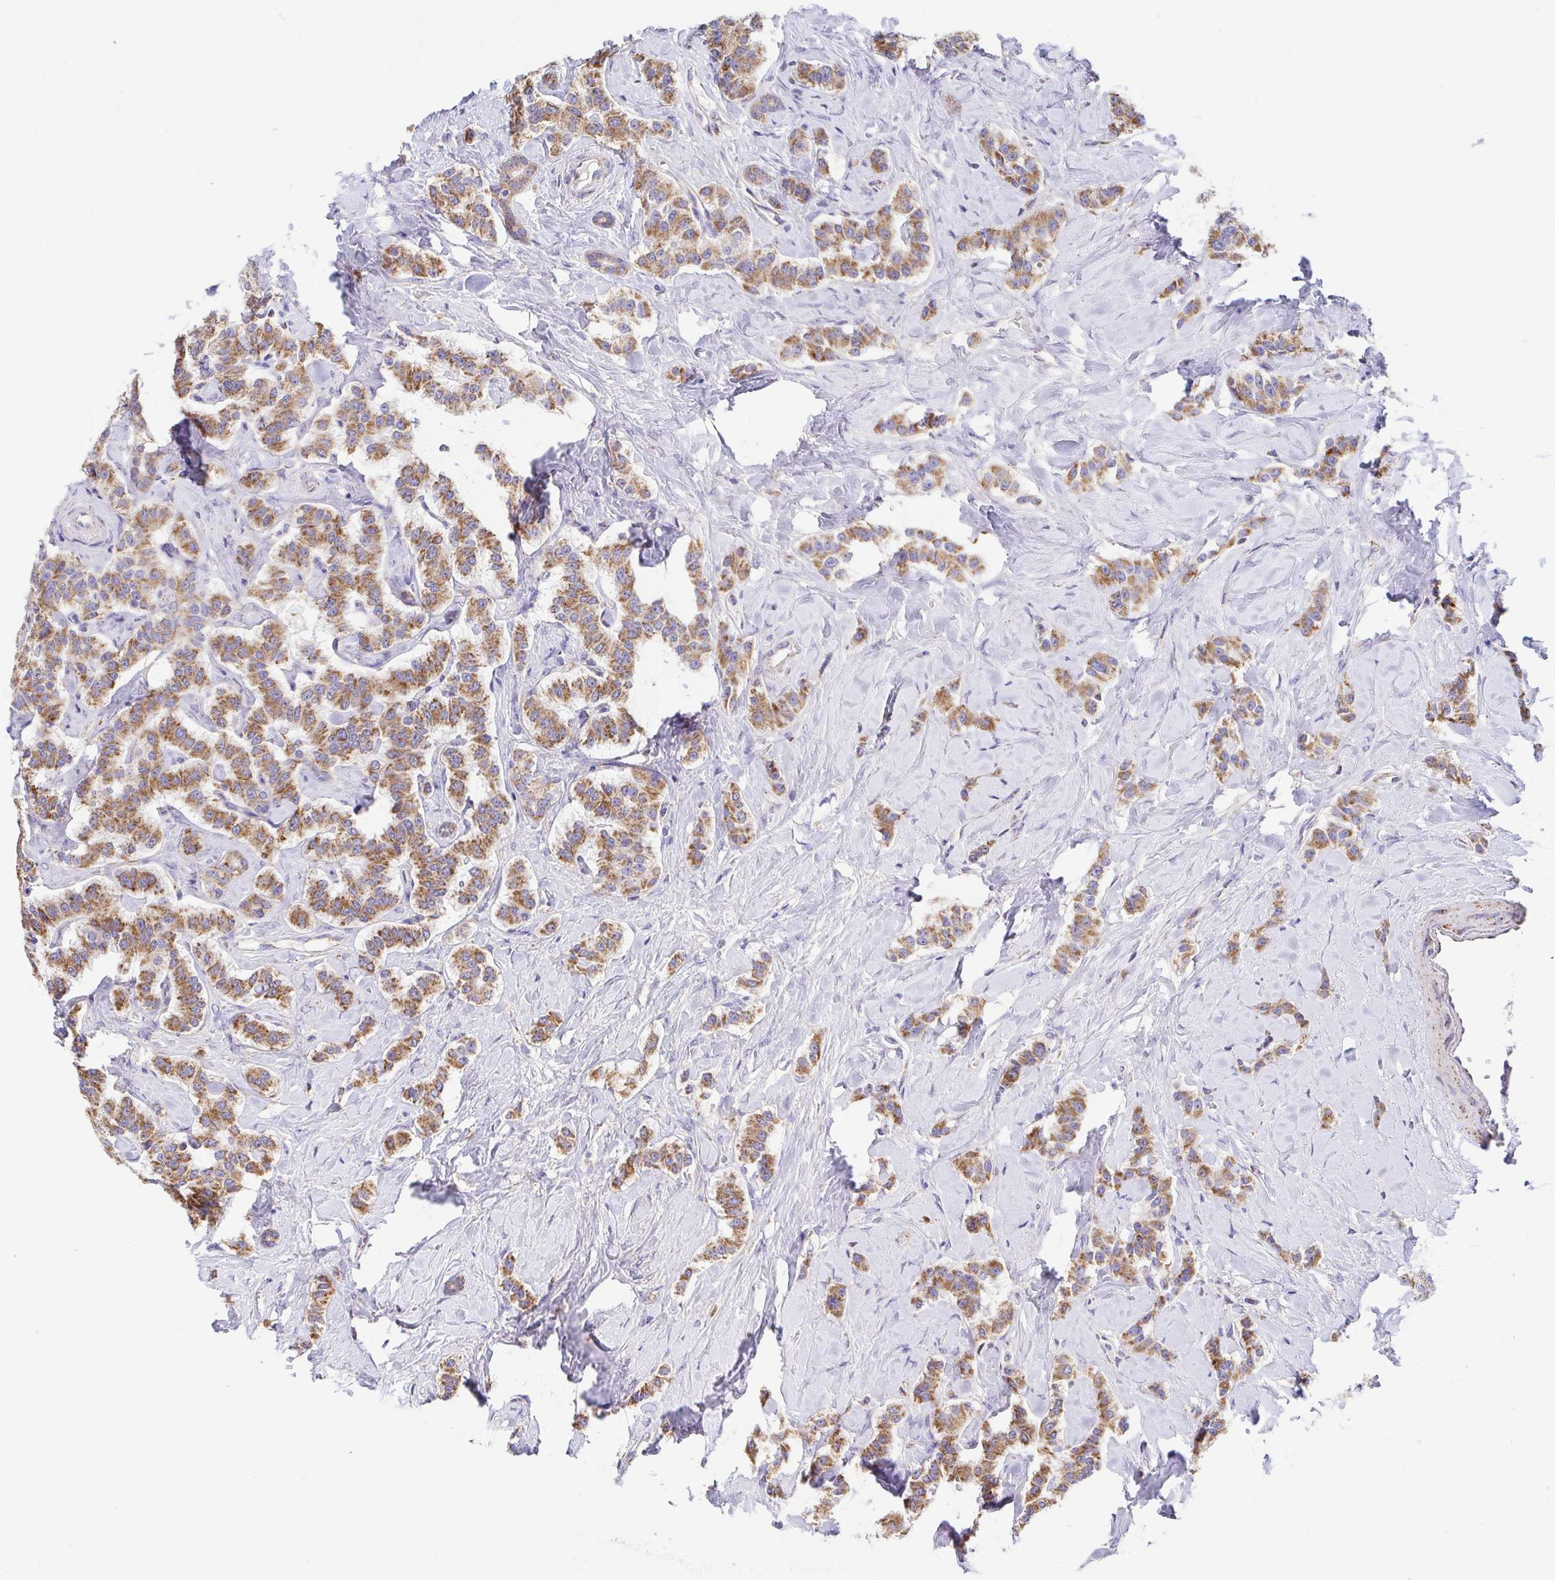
{"staining": {"intensity": "moderate", "quantity": ">75%", "location": "cytoplasmic/membranous"}, "tissue": "carcinoid", "cell_type": "Tumor cells", "image_type": "cancer", "snomed": [{"axis": "morphology", "description": "Normal tissue, NOS"}, {"axis": "morphology", "description": "Carcinoid, malignant, NOS"}, {"axis": "topography", "description": "Pancreas"}], "caption": "Immunohistochemistry (IHC) (DAB (3,3'-diaminobenzidine)) staining of carcinoid demonstrates moderate cytoplasmic/membranous protein staining in about >75% of tumor cells.", "gene": "GINM1", "patient": {"sex": "male", "age": 36}}